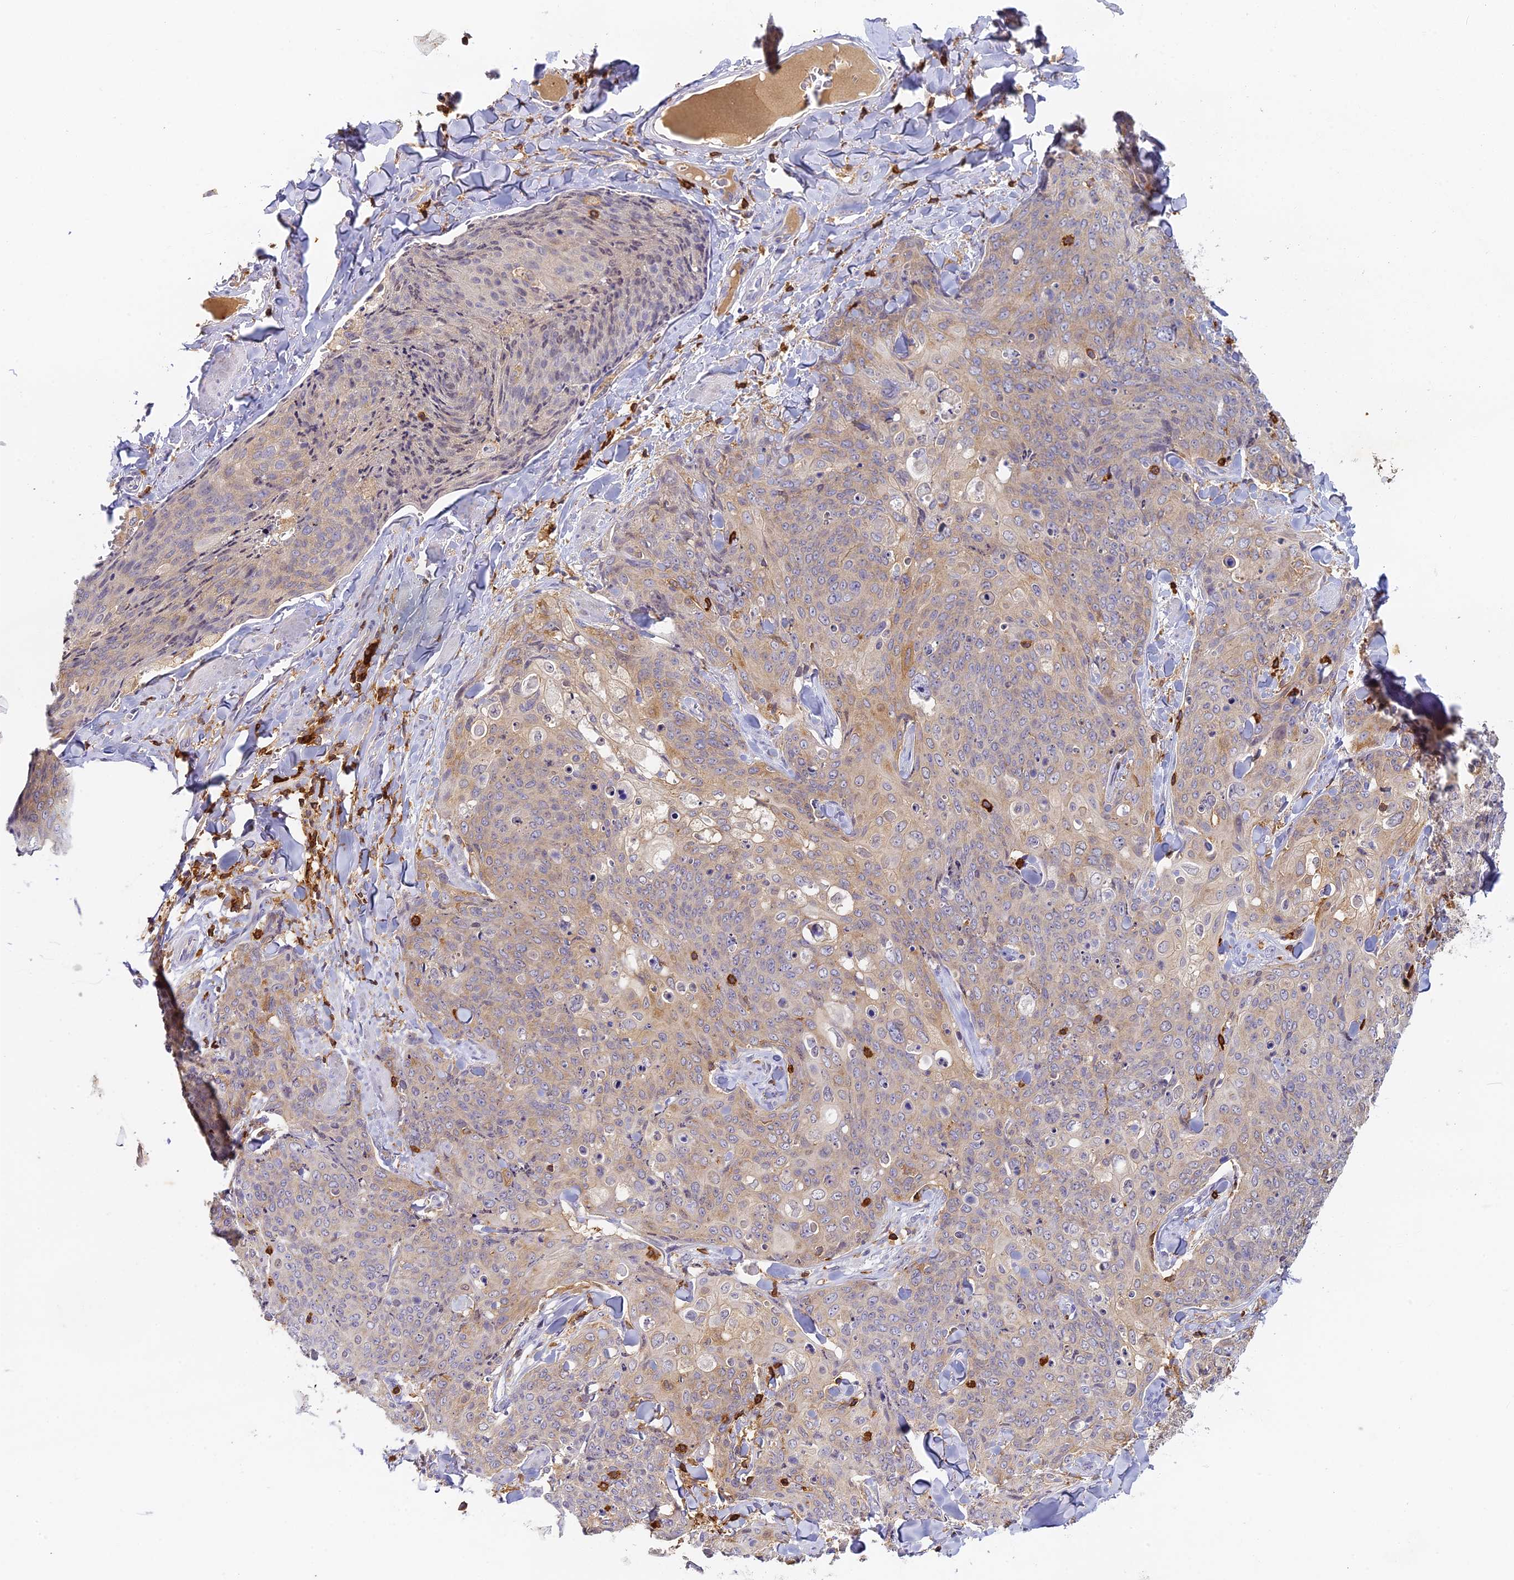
{"staining": {"intensity": "weak", "quantity": "25%-75%", "location": "cytoplasmic/membranous"}, "tissue": "skin cancer", "cell_type": "Tumor cells", "image_type": "cancer", "snomed": [{"axis": "morphology", "description": "Squamous cell carcinoma, NOS"}, {"axis": "topography", "description": "Skin"}, {"axis": "topography", "description": "Vulva"}], "caption": "Weak cytoplasmic/membranous staining for a protein is present in about 25%-75% of tumor cells of skin cancer (squamous cell carcinoma) using immunohistochemistry (IHC).", "gene": "FYB1", "patient": {"sex": "female", "age": 85}}